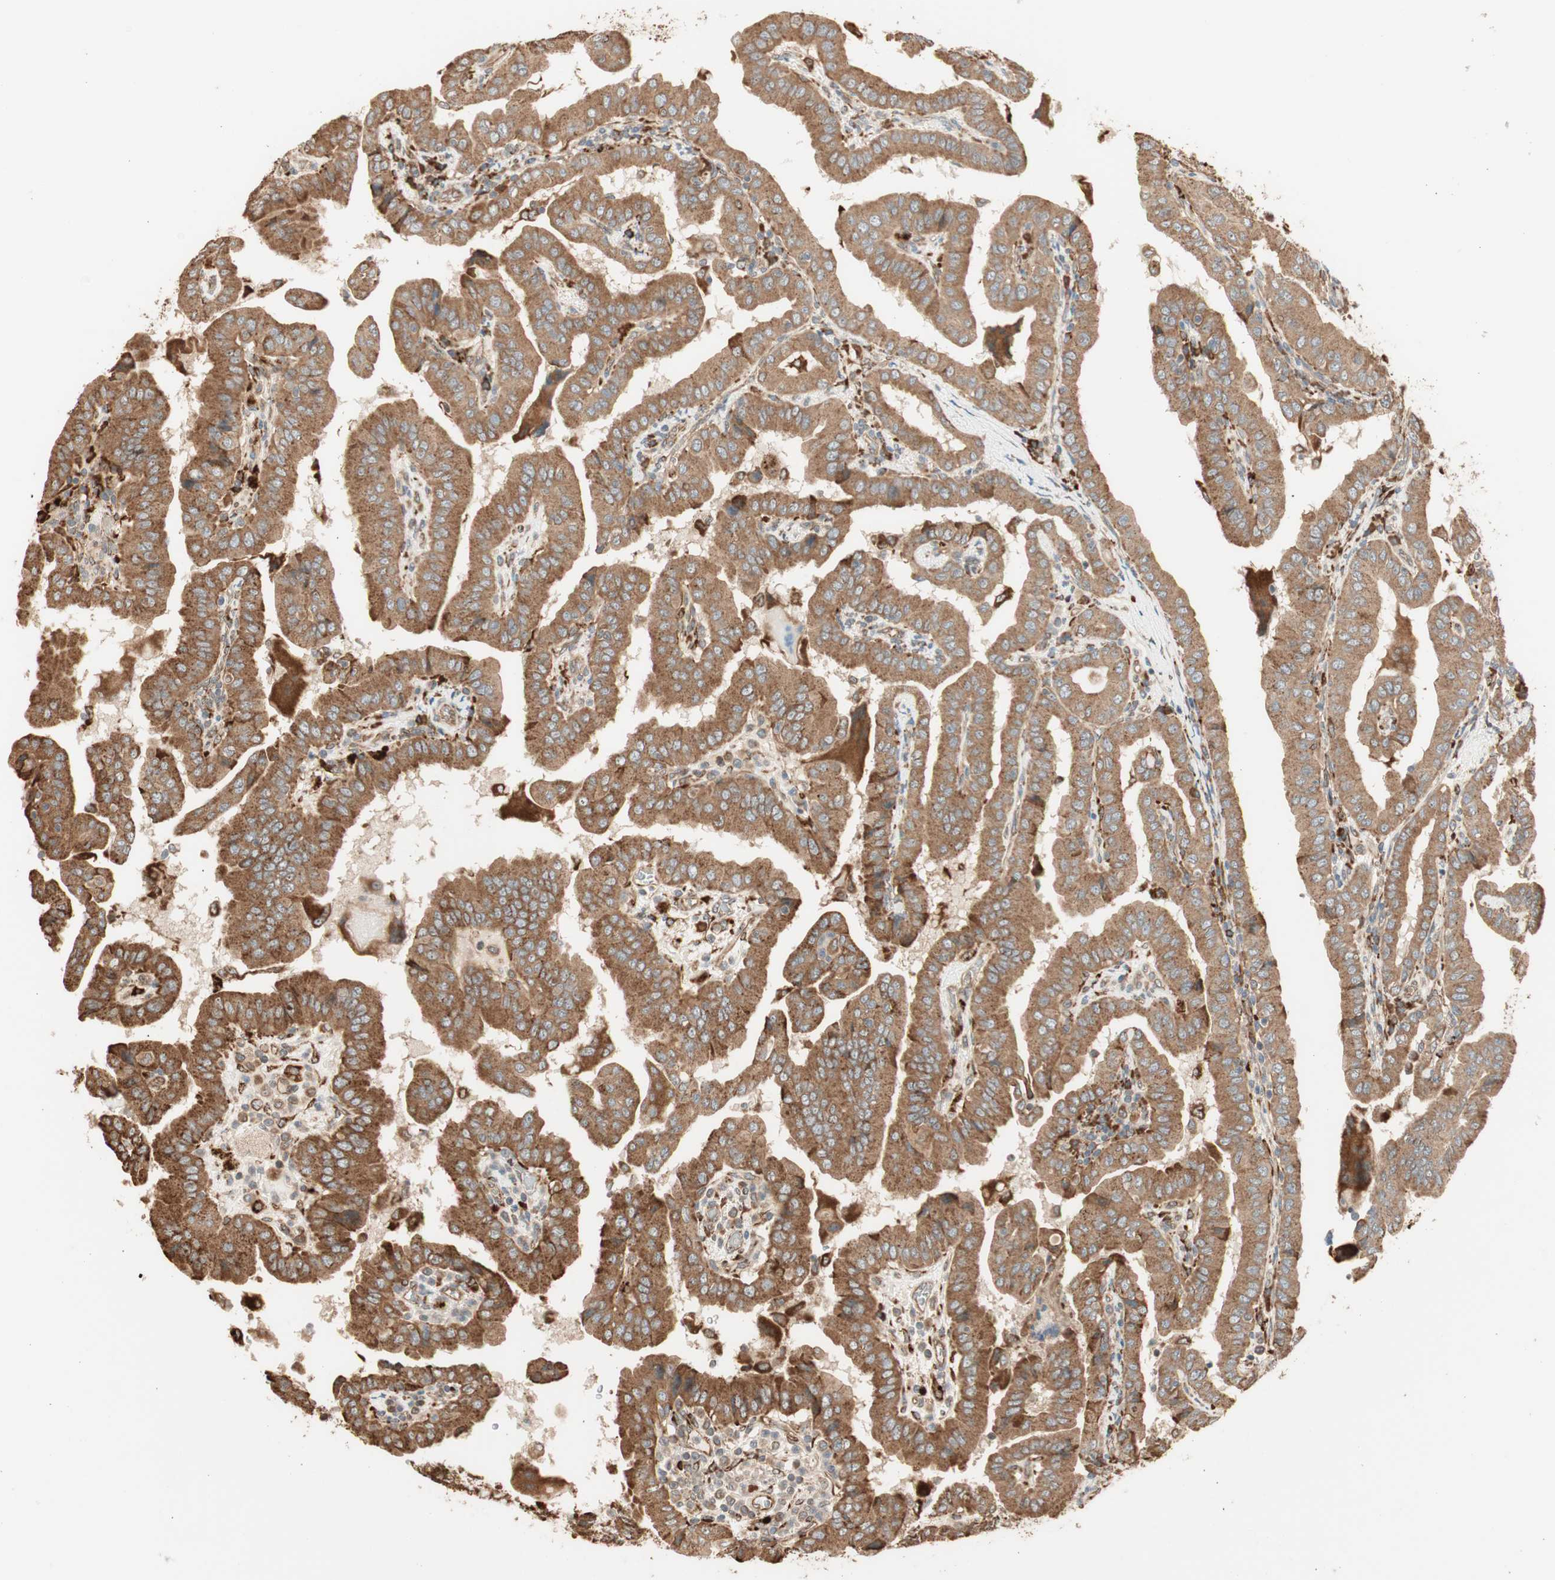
{"staining": {"intensity": "moderate", "quantity": ">75%", "location": "cytoplasmic/membranous"}, "tissue": "thyroid cancer", "cell_type": "Tumor cells", "image_type": "cancer", "snomed": [{"axis": "morphology", "description": "Papillary adenocarcinoma, NOS"}, {"axis": "topography", "description": "Thyroid gland"}], "caption": "Immunohistochemical staining of human thyroid papillary adenocarcinoma exhibits moderate cytoplasmic/membranous protein positivity in approximately >75% of tumor cells.", "gene": "P4HA1", "patient": {"sex": "male", "age": 33}}